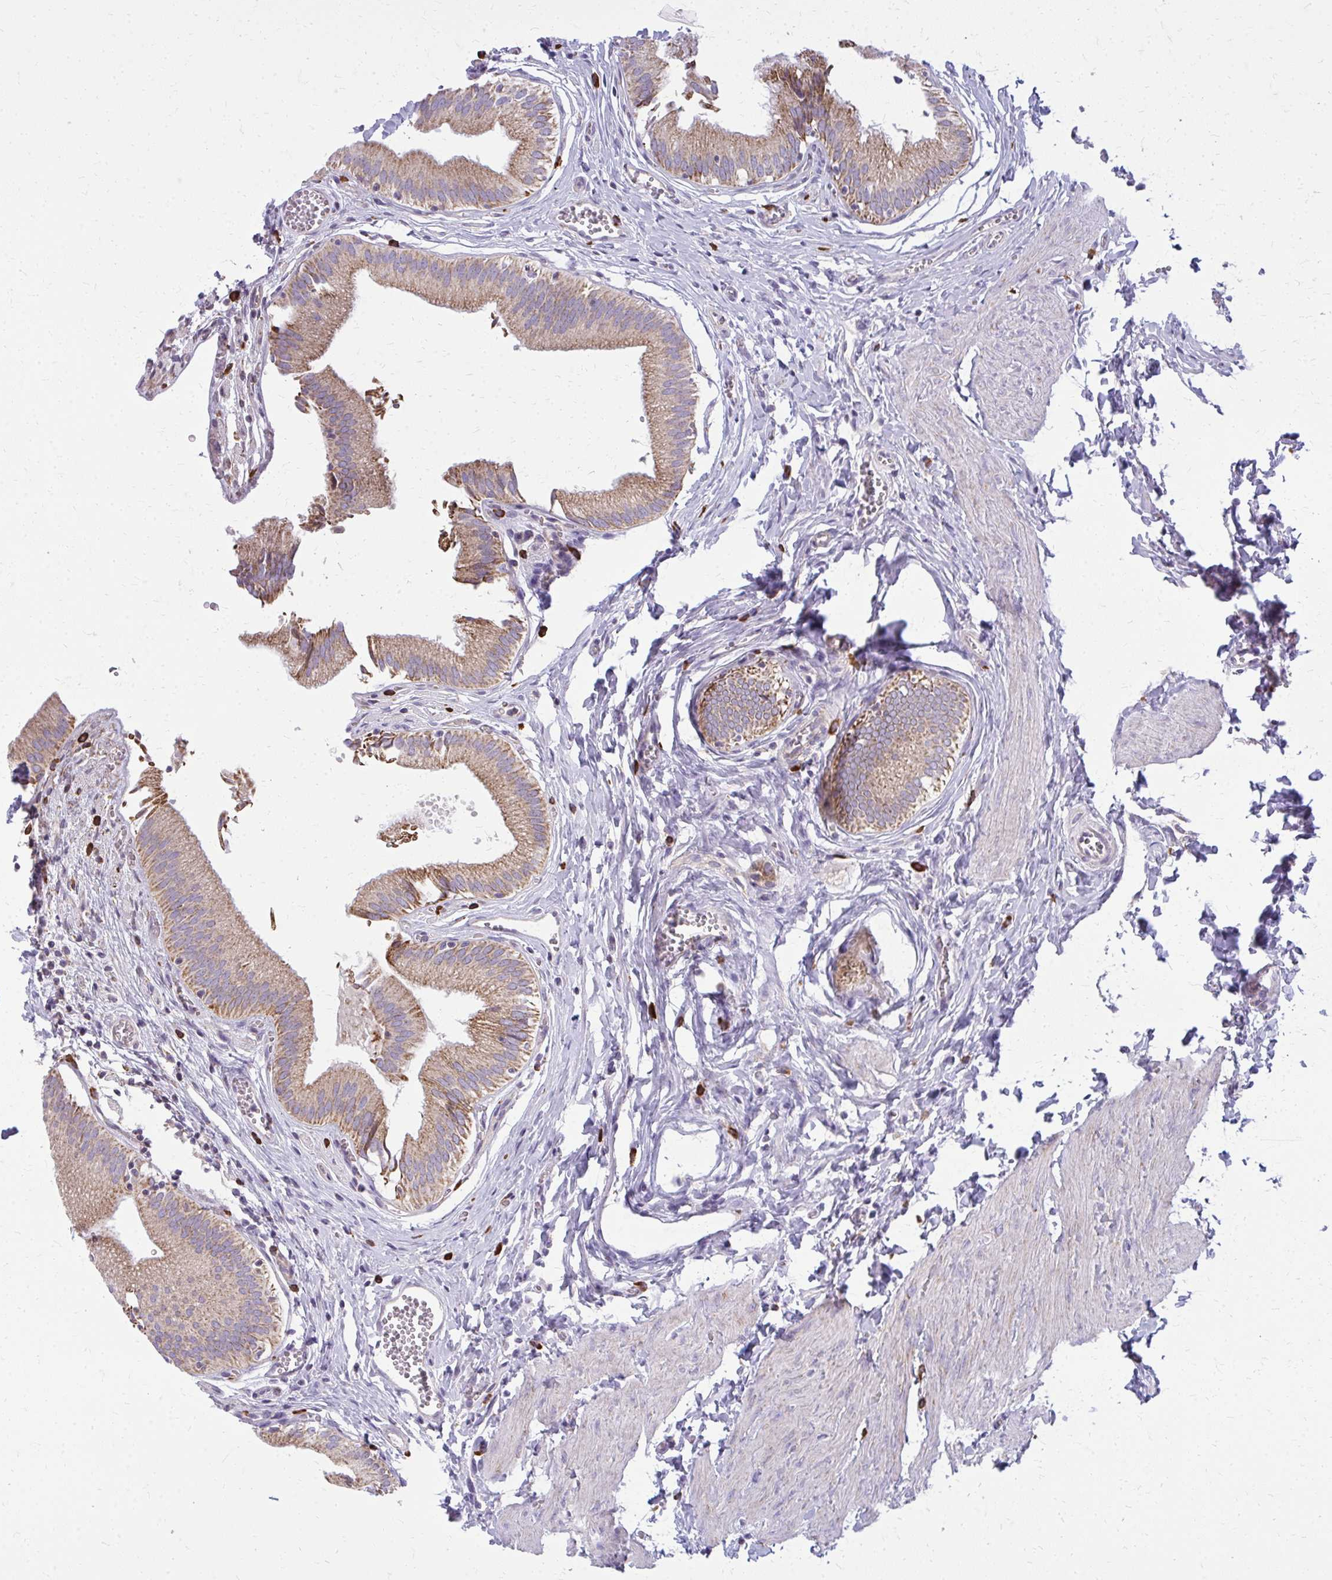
{"staining": {"intensity": "moderate", "quantity": ">75%", "location": "cytoplasmic/membranous"}, "tissue": "gallbladder", "cell_type": "Glandular cells", "image_type": "normal", "snomed": [{"axis": "morphology", "description": "Normal tissue, NOS"}, {"axis": "topography", "description": "Gallbladder"}, {"axis": "topography", "description": "Peripheral nerve tissue"}], "caption": "Immunohistochemistry image of benign gallbladder: human gallbladder stained using IHC reveals medium levels of moderate protein expression localized specifically in the cytoplasmic/membranous of glandular cells, appearing as a cytoplasmic/membranous brown color.", "gene": "IFIT1", "patient": {"sex": "male", "age": 17}}